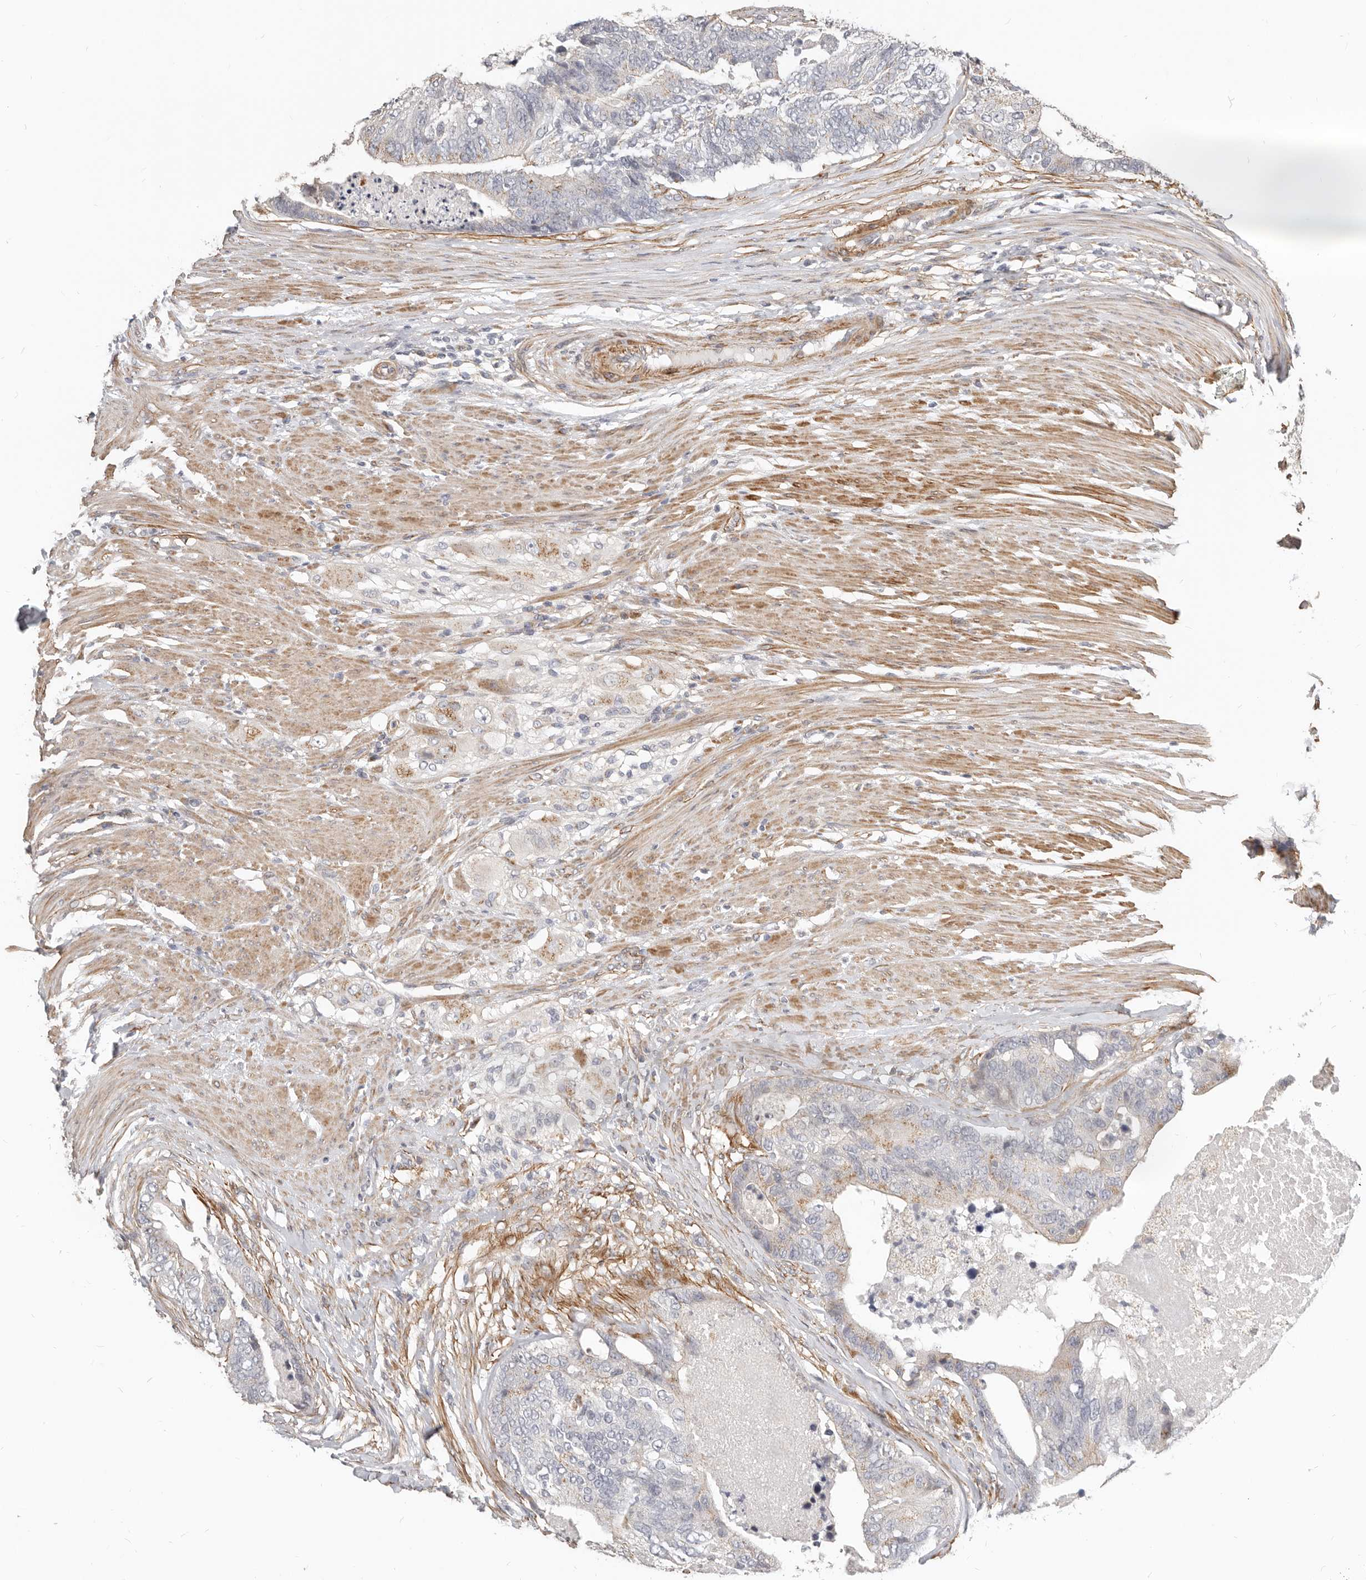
{"staining": {"intensity": "weak", "quantity": "<25%", "location": "cytoplasmic/membranous"}, "tissue": "colorectal cancer", "cell_type": "Tumor cells", "image_type": "cancer", "snomed": [{"axis": "morphology", "description": "Adenocarcinoma, NOS"}, {"axis": "topography", "description": "Colon"}], "caption": "IHC image of neoplastic tissue: colorectal cancer stained with DAB demonstrates no significant protein staining in tumor cells.", "gene": "RABAC1", "patient": {"sex": "female", "age": 67}}